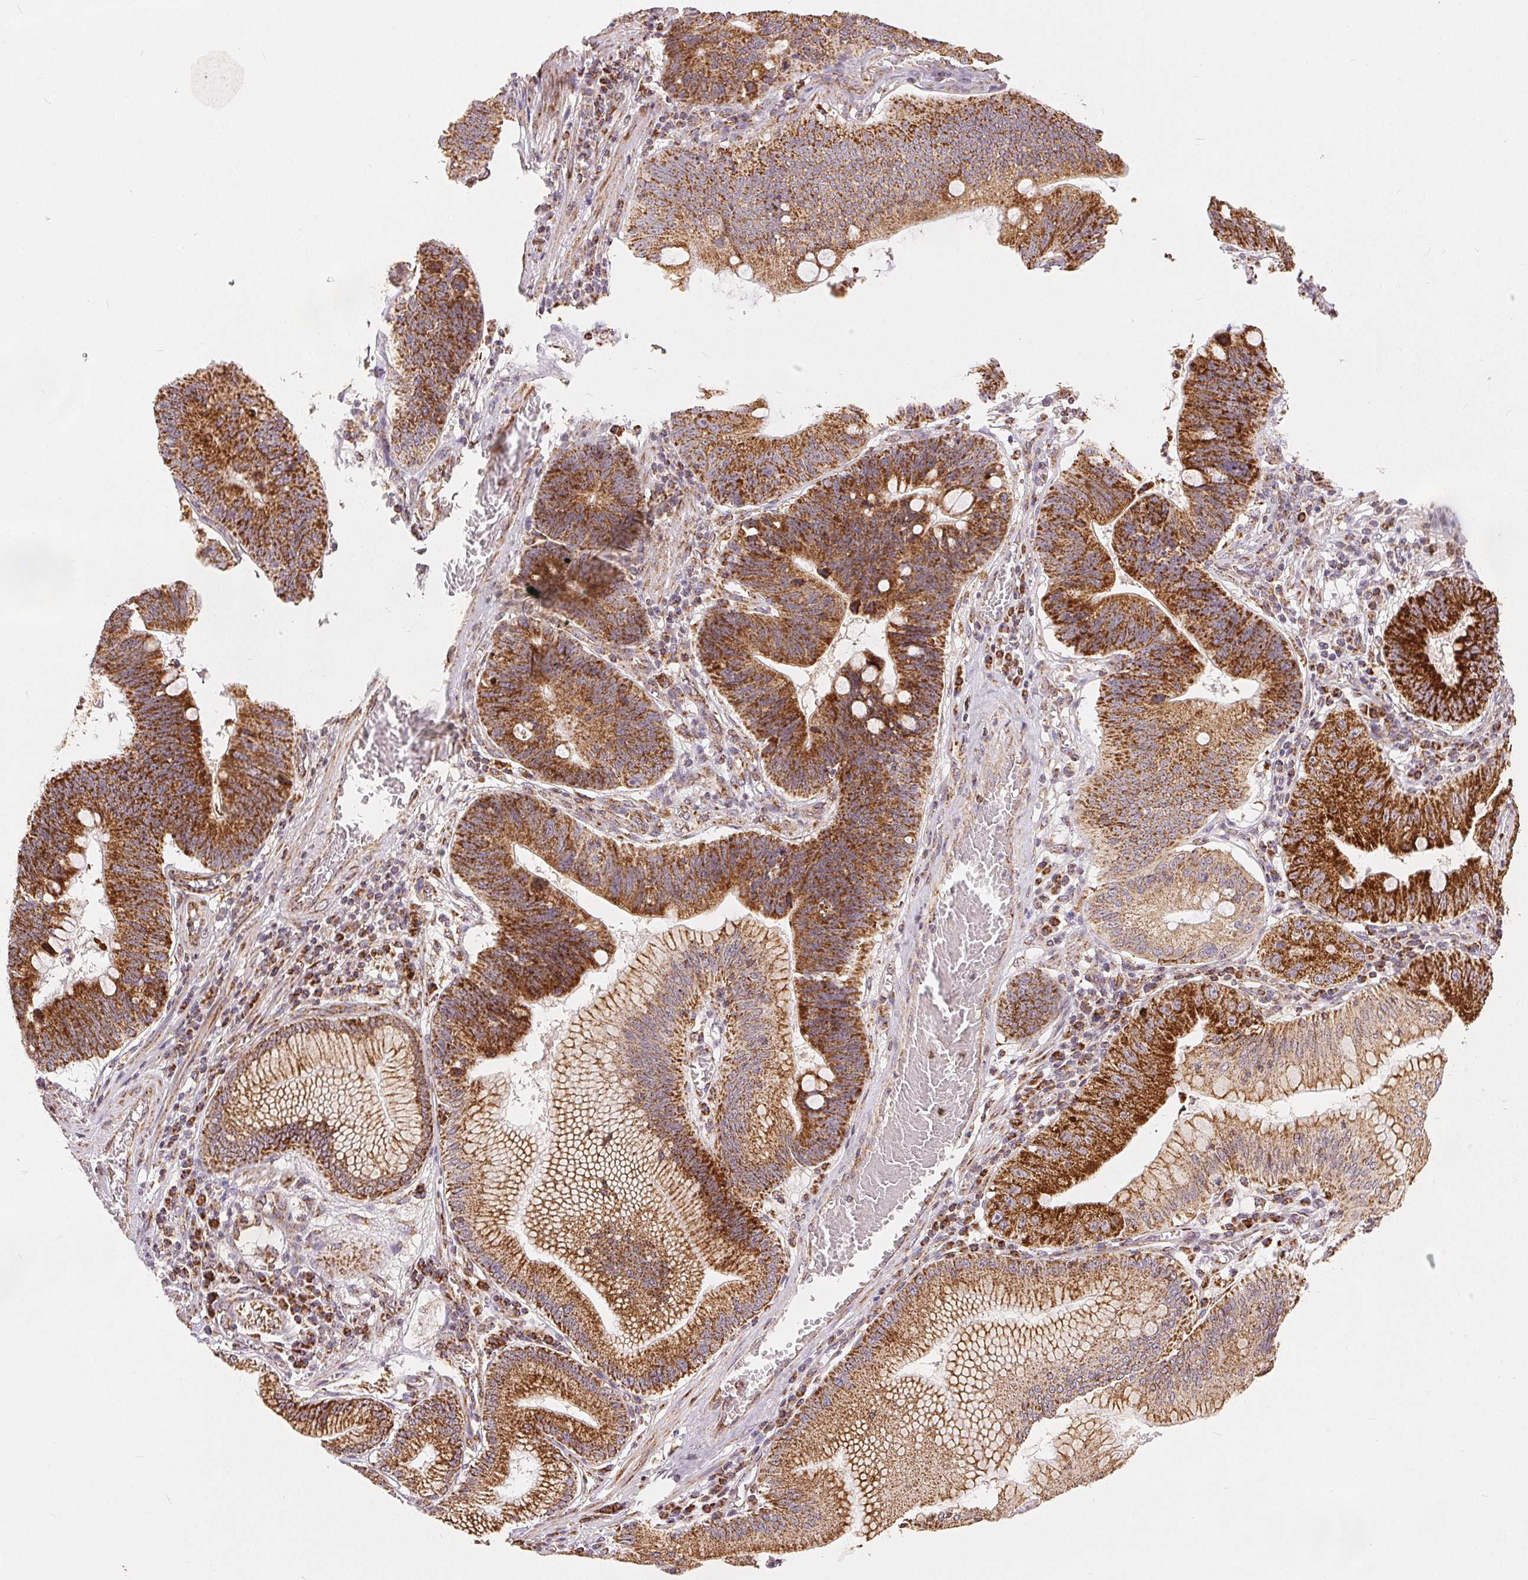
{"staining": {"intensity": "strong", "quantity": ">75%", "location": "cytoplasmic/membranous"}, "tissue": "stomach cancer", "cell_type": "Tumor cells", "image_type": "cancer", "snomed": [{"axis": "morphology", "description": "Adenocarcinoma, NOS"}, {"axis": "topography", "description": "Stomach"}], "caption": "Stomach cancer (adenocarcinoma) tissue exhibits strong cytoplasmic/membranous expression in approximately >75% of tumor cells, visualized by immunohistochemistry.", "gene": "SDHB", "patient": {"sex": "male", "age": 59}}